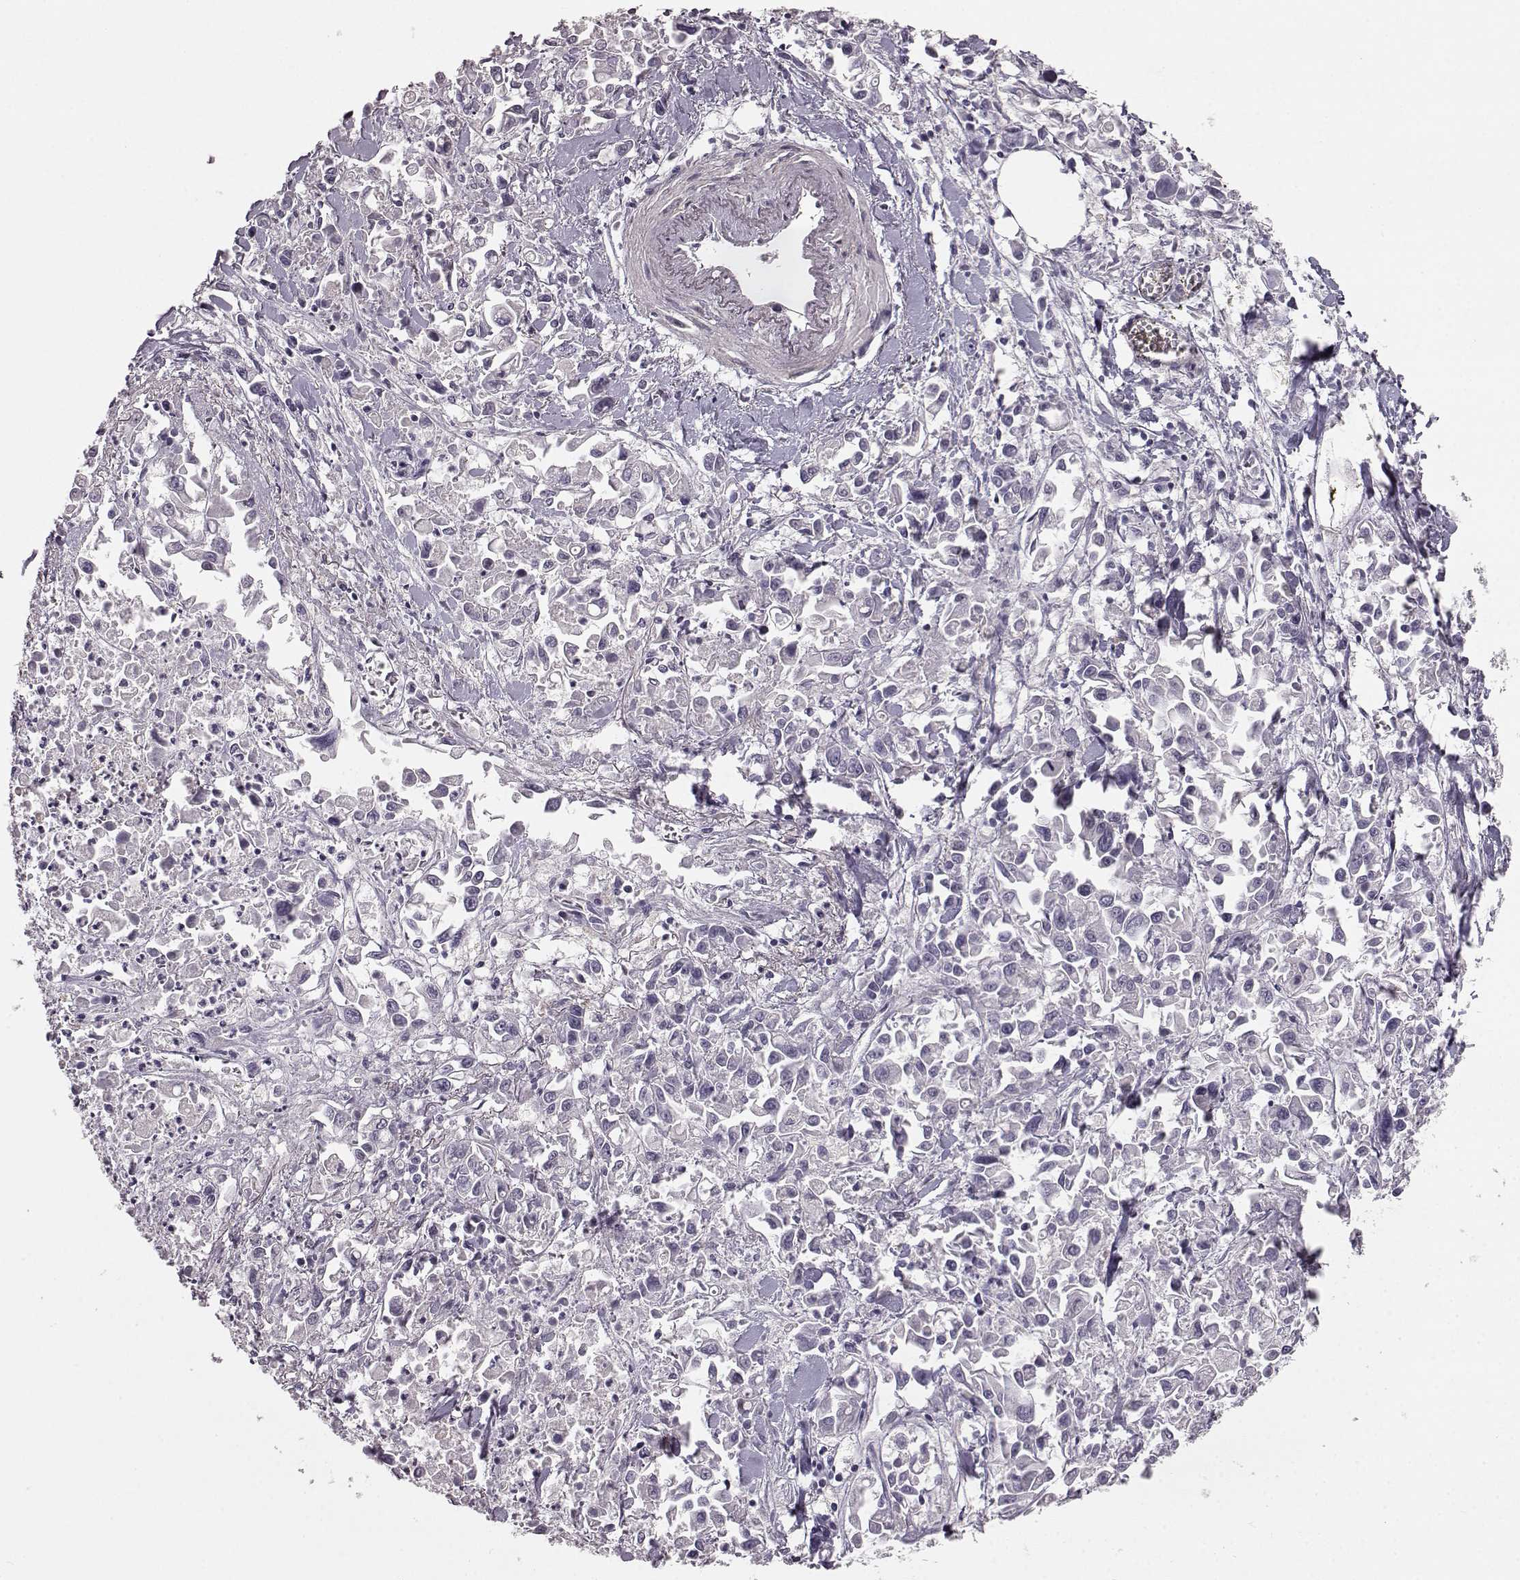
{"staining": {"intensity": "negative", "quantity": "none", "location": "none"}, "tissue": "pancreatic cancer", "cell_type": "Tumor cells", "image_type": "cancer", "snomed": [{"axis": "morphology", "description": "Adenocarcinoma, NOS"}, {"axis": "topography", "description": "Pancreas"}], "caption": "The immunohistochemistry (IHC) micrograph has no significant staining in tumor cells of adenocarcinoma (pancreatic) tissue. (DAB immunohistochemistry with hematoxylin counter stain).", "gene": "GPR50", "patient": {"sex": "female", "age": 83}}